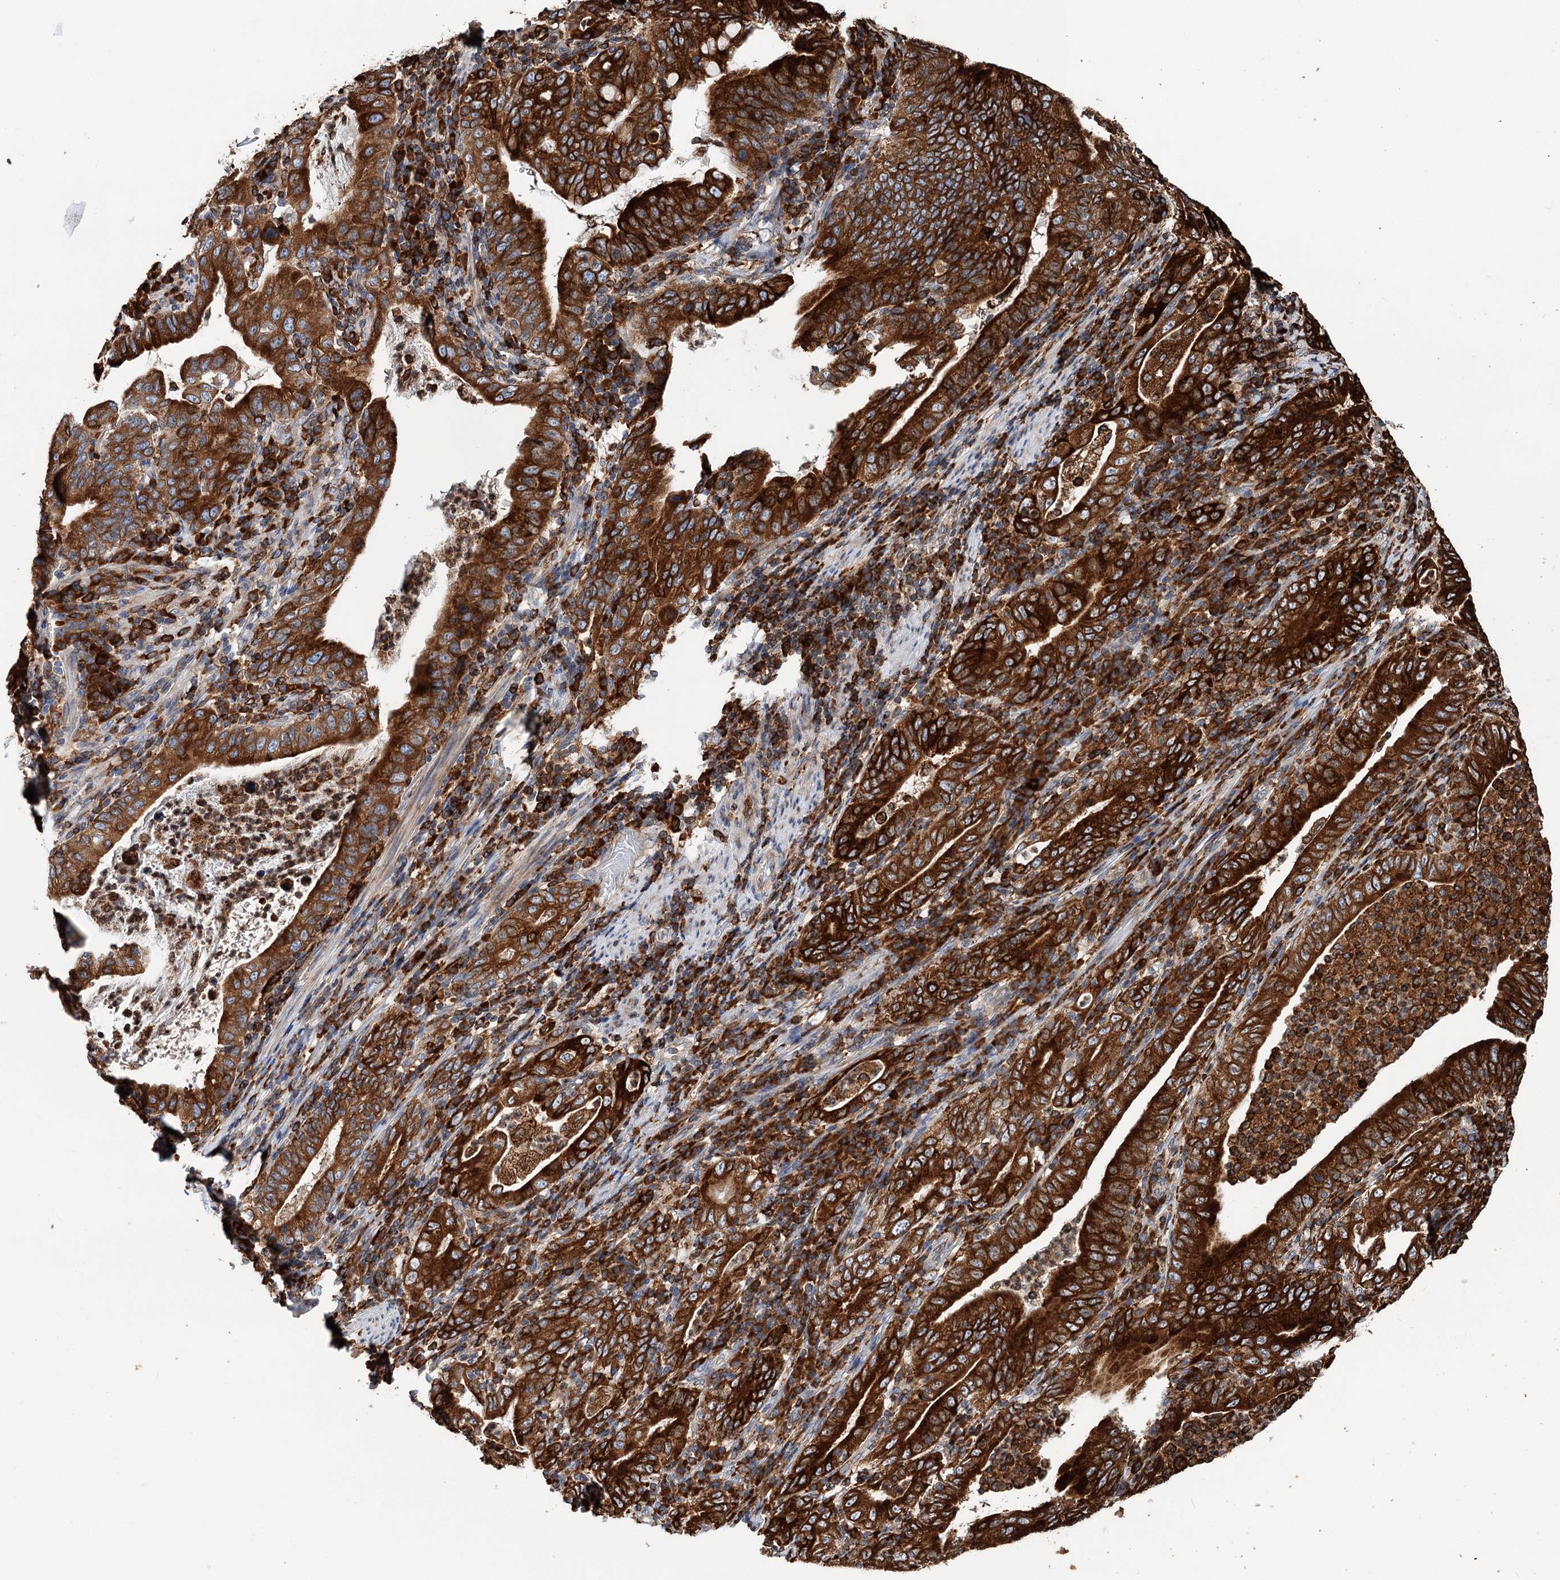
{"staining": {"intensity": "strong", "quantity": ">75%", "location": "cytoplasmic/membranous"}, "tissue": "stomach cancer", "cell_type": "Tumor cells", "image_type": "cancer", "snomed": [{"axis": "morphology", "description": "Normal tissue, NOS"}, {"axis": "morphology", "description": "Adenocarcinoma, NOS"}, {"axis": "topography", "description": "Esophagus"}, {"axis": "topography", "description": "Stomach, upper"}, {"axis": "topography", "description": "Peripheral nerve tissue"}], "caption": "Immunohistochemical staining of human stomach cancer reveals high levels of strong cytoplasmic/membranous protein staining in approximately >75% of tumor cells.", "gene": "ERP29", "patient": {"sex": "male", "age": 62}}